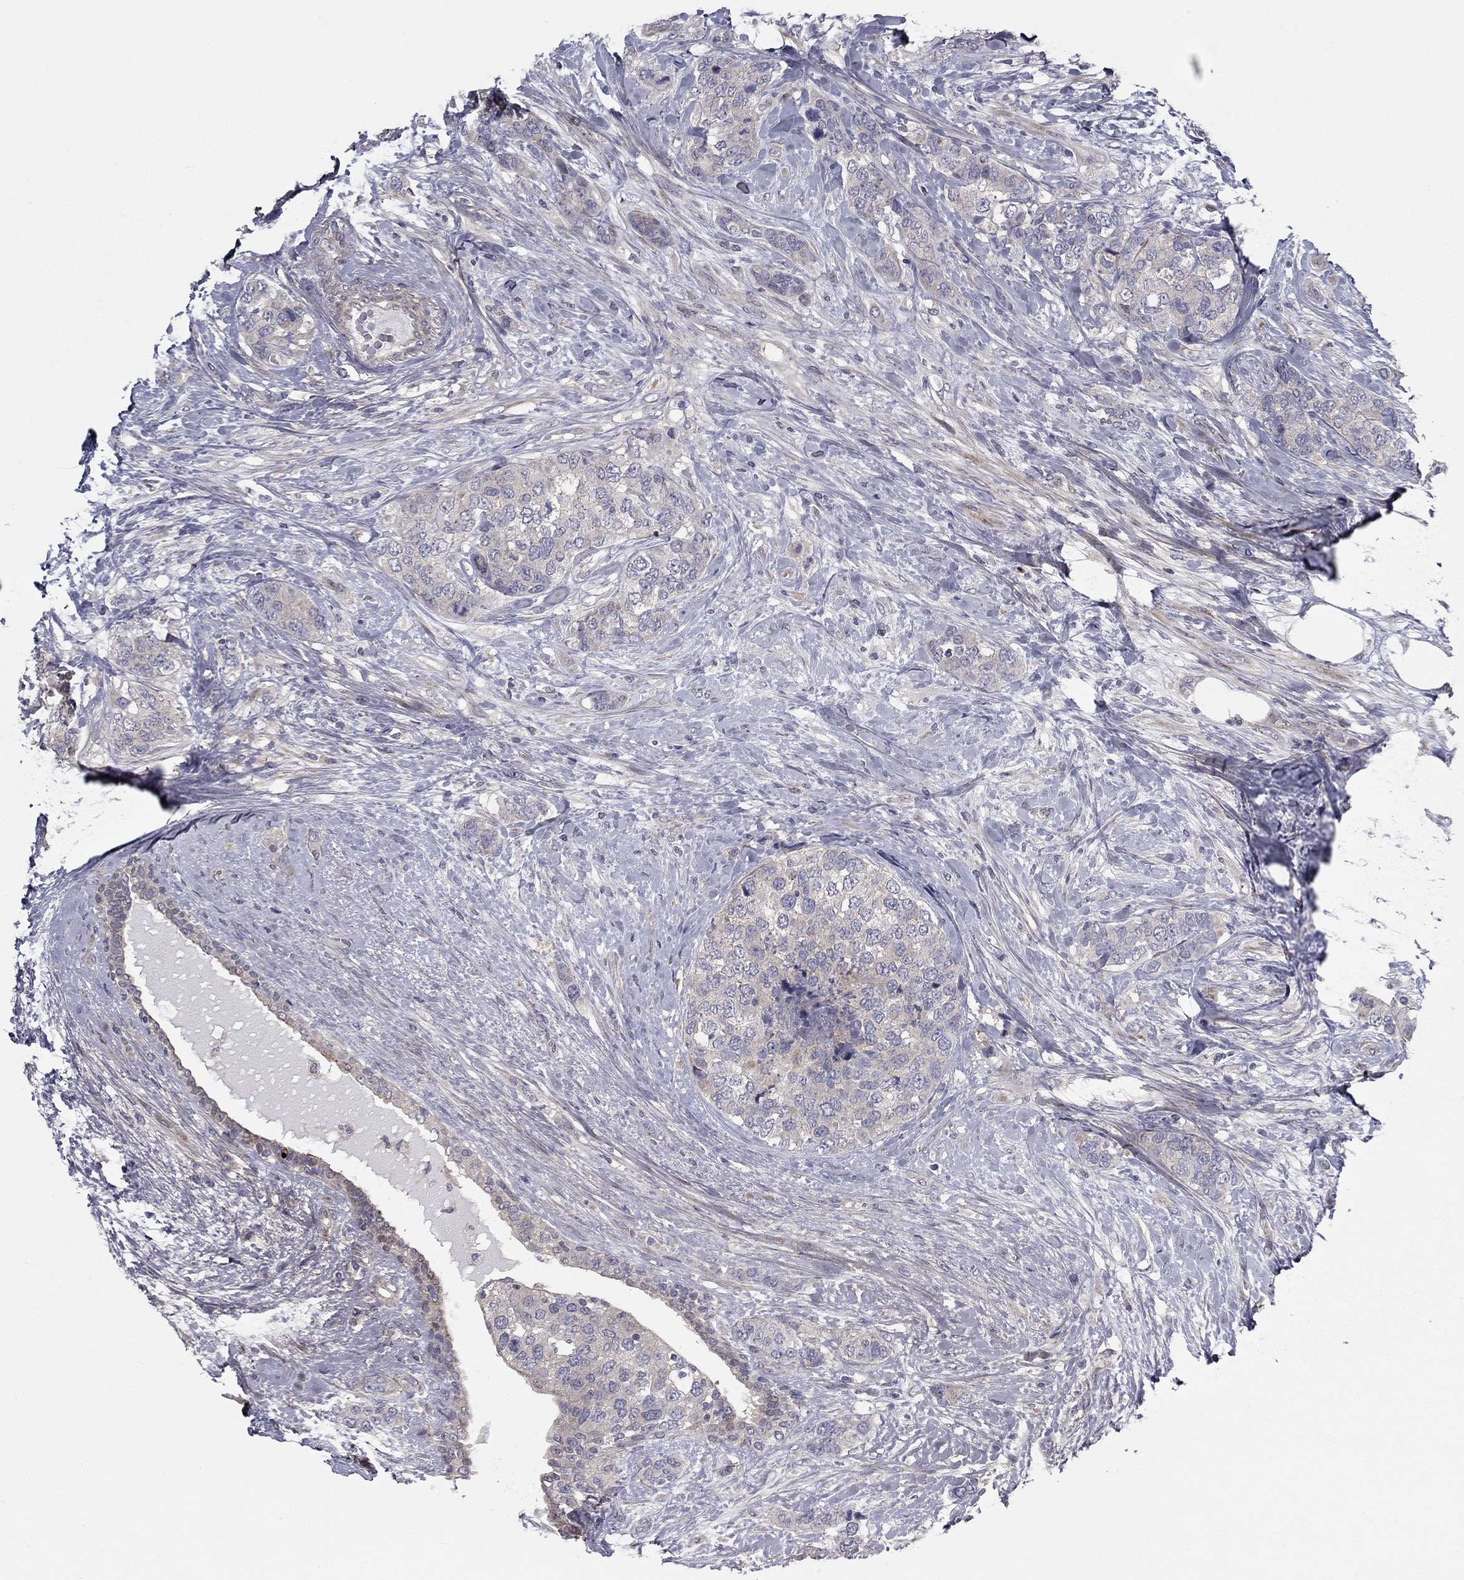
{"staining": {"intensity": "negative", "quantity": "none", "location": "none"}, "tissue": "breast cancer", "cell_type": "Tumor cells", "image_type": "cancer", "snomed": [{"axis": "morphology", "description": "Lobular carcinoma"}, {"axis": "topography", "description": "Breast"}], "caption": "Tumor cells show no significant protein positivity in breast cancer (lobular carcinoma). The staining is performed using DAB (3,3'-diaminobenzidine) brown chromogen with nuclei counter-stained in using hematoxylin.", "gene": "DUSP7", "patient": {"sex": "female", "age": 59}}